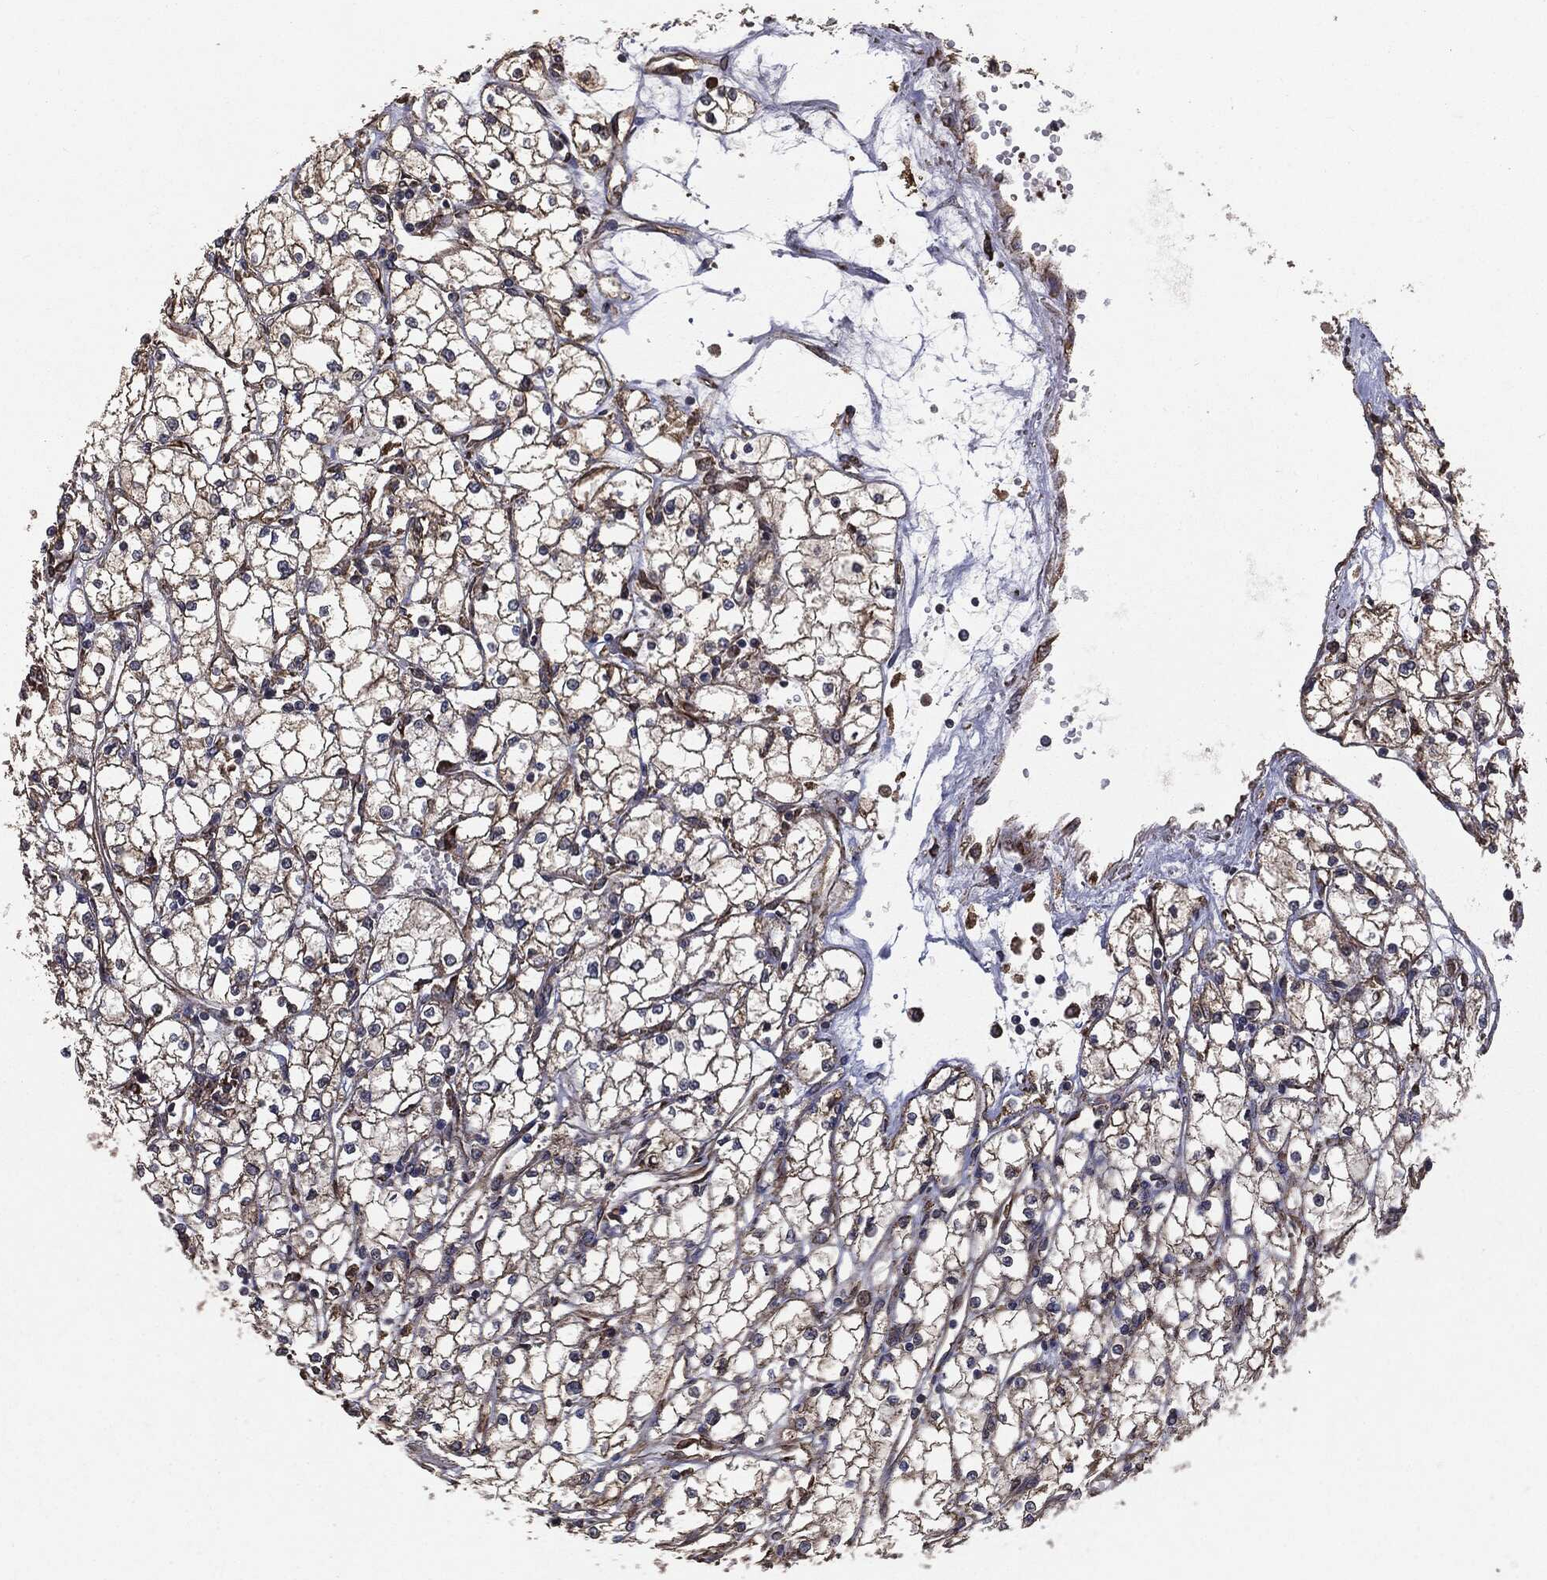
{"staining": {"intensity": "moderate", "quantity": "25%-75%", "location": "cytoplasmic/membranous"}, "tissue": "renal cancer", "cell_type": "Tumor cells", "image_type": "cancer", "snomed": [{"axis": "morphology", "description": "Adenocarcinoma, NOS"}, {"axis": "topography", "description": "Kidney"}], "caption": "Tumor cells exhibit moderate cytoplasmic/membranous expression in approximately 25%-75% of cells in renal cancer (adenocarcinoma).", "gene": "MTOR", "patient": {"sex": "male", "age": 67}}